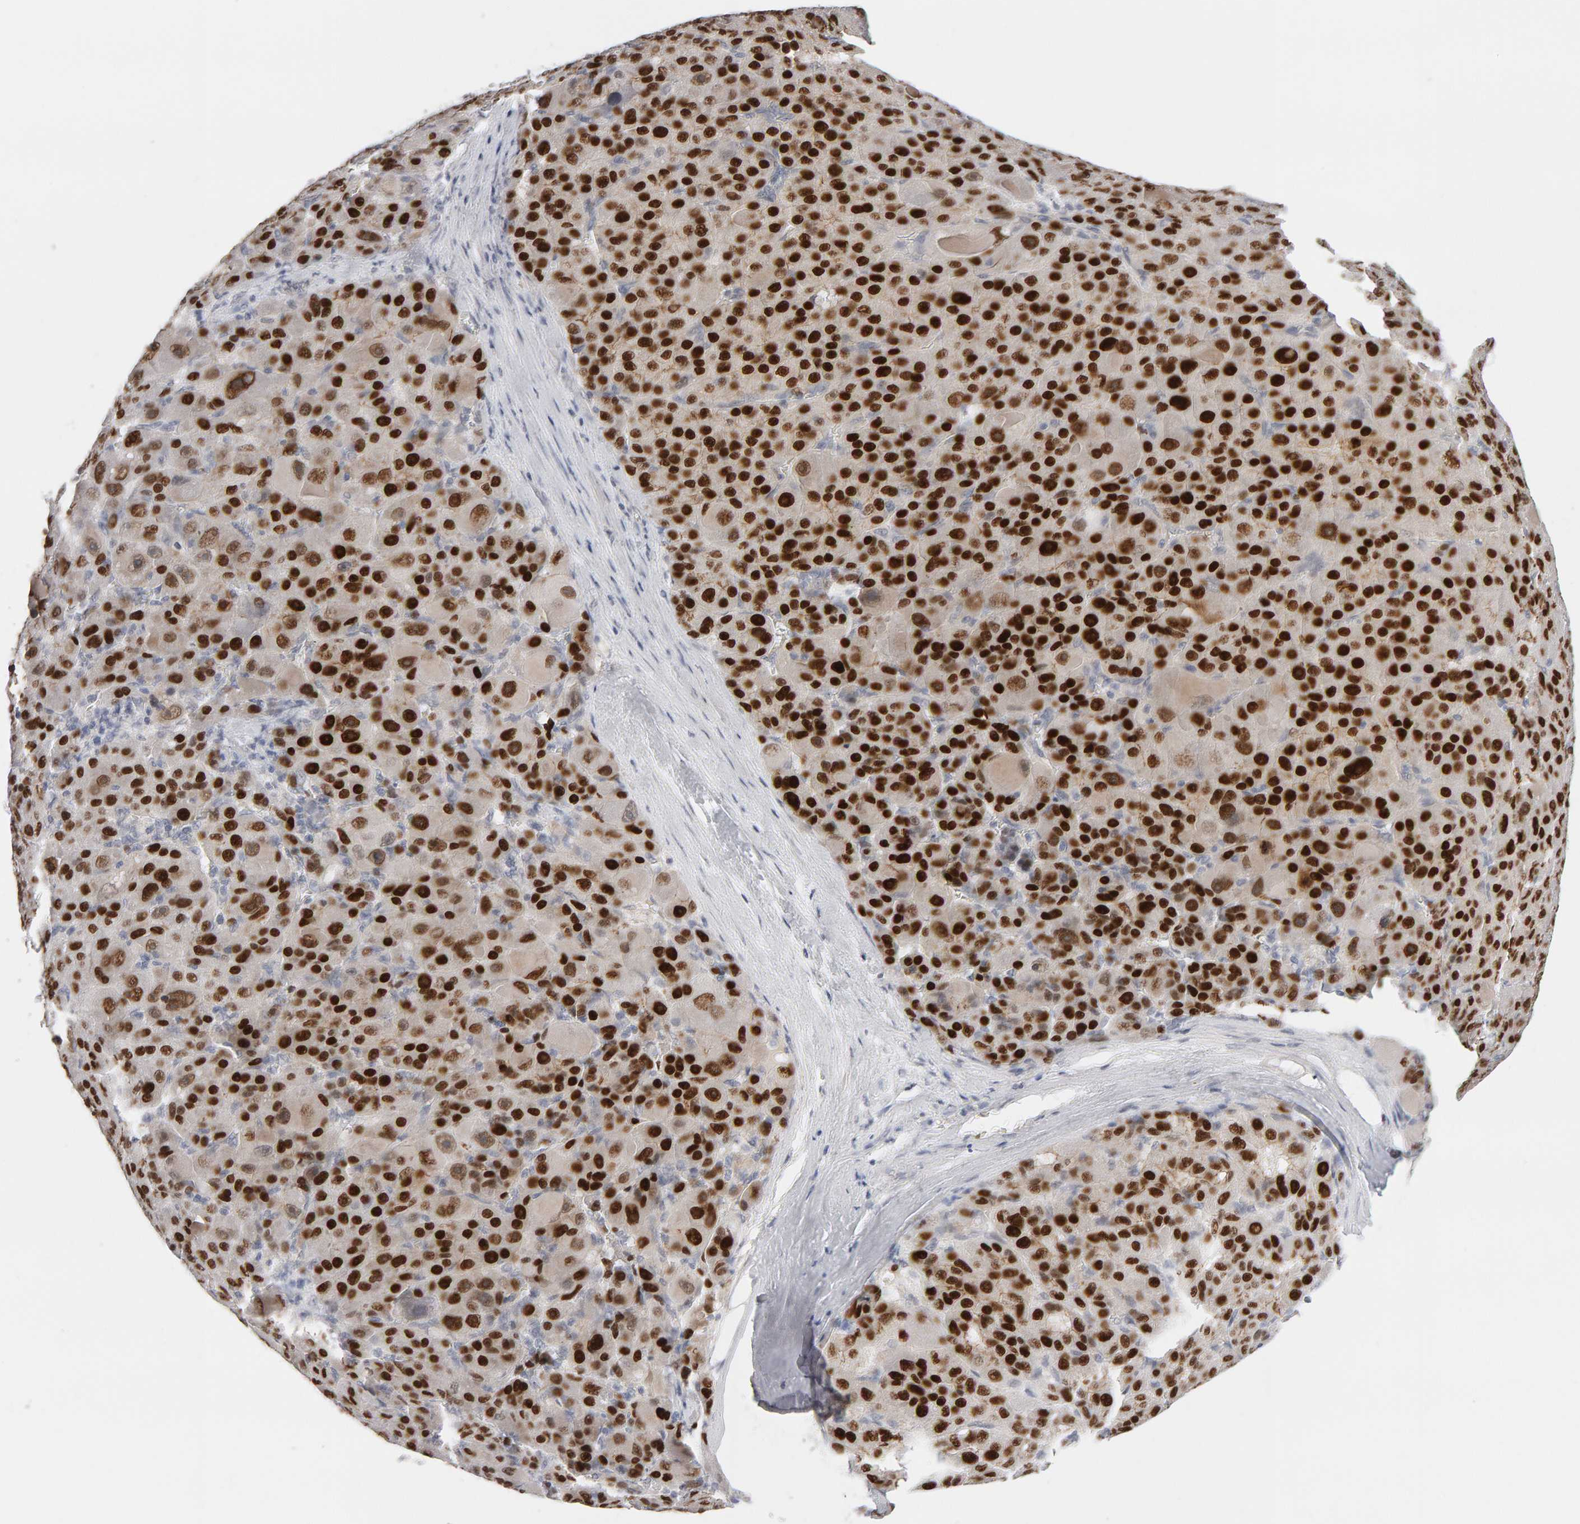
{"staining": {"intensity": "strong", "quantity": ">75%", "location": "nuclear"}, "tissue": "liver cancer", "cell_type": "Tumor cells", "image_type": "cancer", "snomed": [{"axis": "morphology", "description": "Carcinoma, Hepatocellular, NOS"}, {"axis": "topography", "description": "Liver"}], "caption": "An image showing strong nuclear expression in approximately >75% of tumor cells in liver cancer, as visualized by brown immunohistochemical staining.", "gene": "HNF4A", "patient": {"sex": "male", "age": 76}}